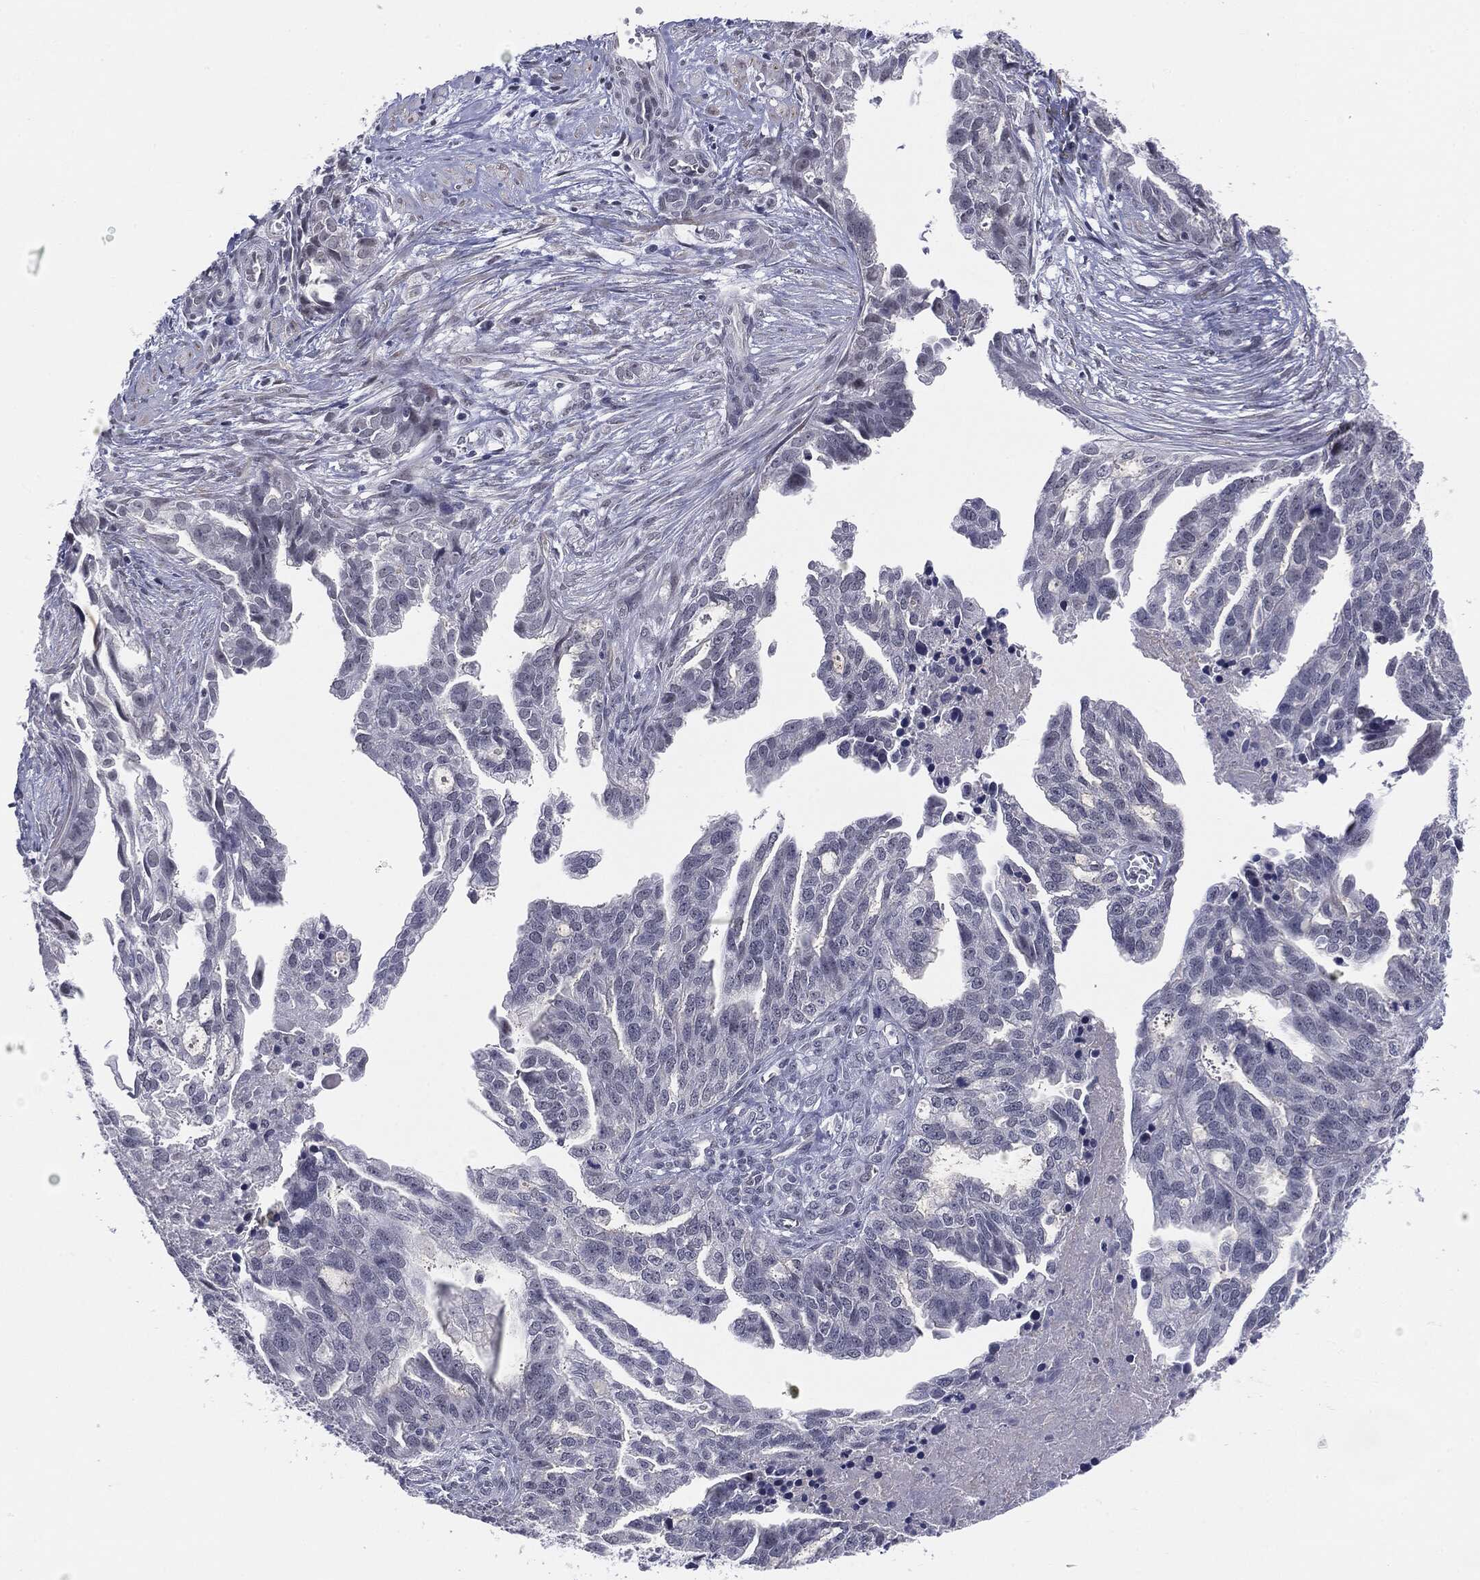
{"staining": {"intensity": "negative", "quantity": "none", "location": "none"}, "tissue": "ovarian cancer", "cell_type": "Tumor cells", "image_type": "cancer", "snomed": [{"axis": "morphology", "description": "Cystadenocarcinoma, serous, NOS"}, {"axis": "topography", "description": "Ovary"}], "caption": "The micrograph demonstrates no staining of tumor cells in ovarian serous cystadenocarcinoma. The staining is performed using DAB (3,3'-diaminobenzidine) brown chromogen with nuclei counter-stained in using hematoxylin.", "gene": "SLC5A5", "patient": {"sex": "female", "age": 51}}